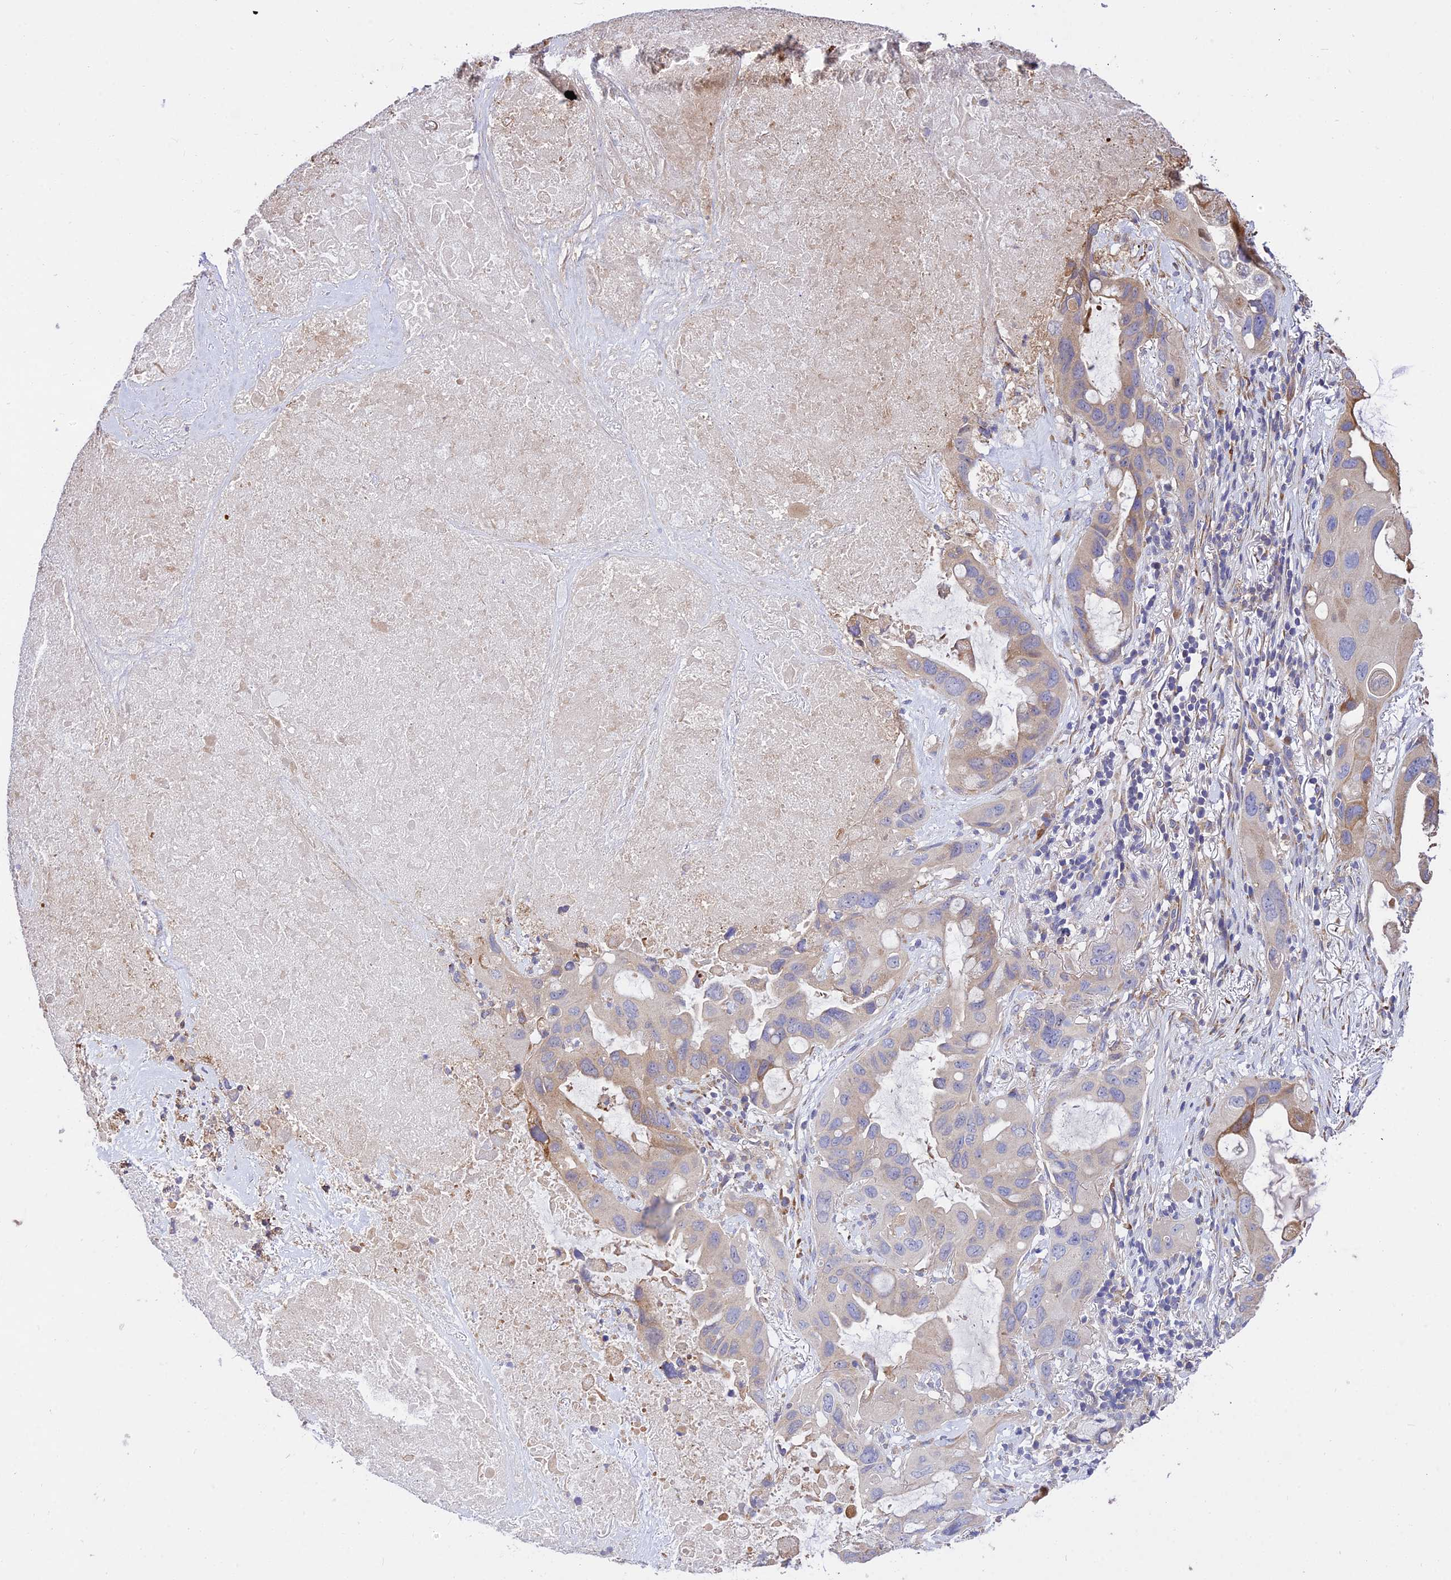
{"staining": {"intensity": "weak", "quantity": "<25%", "location": "cytoplasmic/membranous"}, "tissue": "lung cancer", "cell_type": "Tumor cells", "image_type": "cancer", "snomed": [{"axis": "morphology", "description": "Squamous cell carcinoma, NOS"}, {"axis": "topography", "description": "Lung"}], "caption": "Protein analysis of lung cancer (squamous cell carcinoma) demonstrates no significant positivity in tumor cells.", "gene": "ROCK1", "patient": {"sex": "female", "age": 73}}